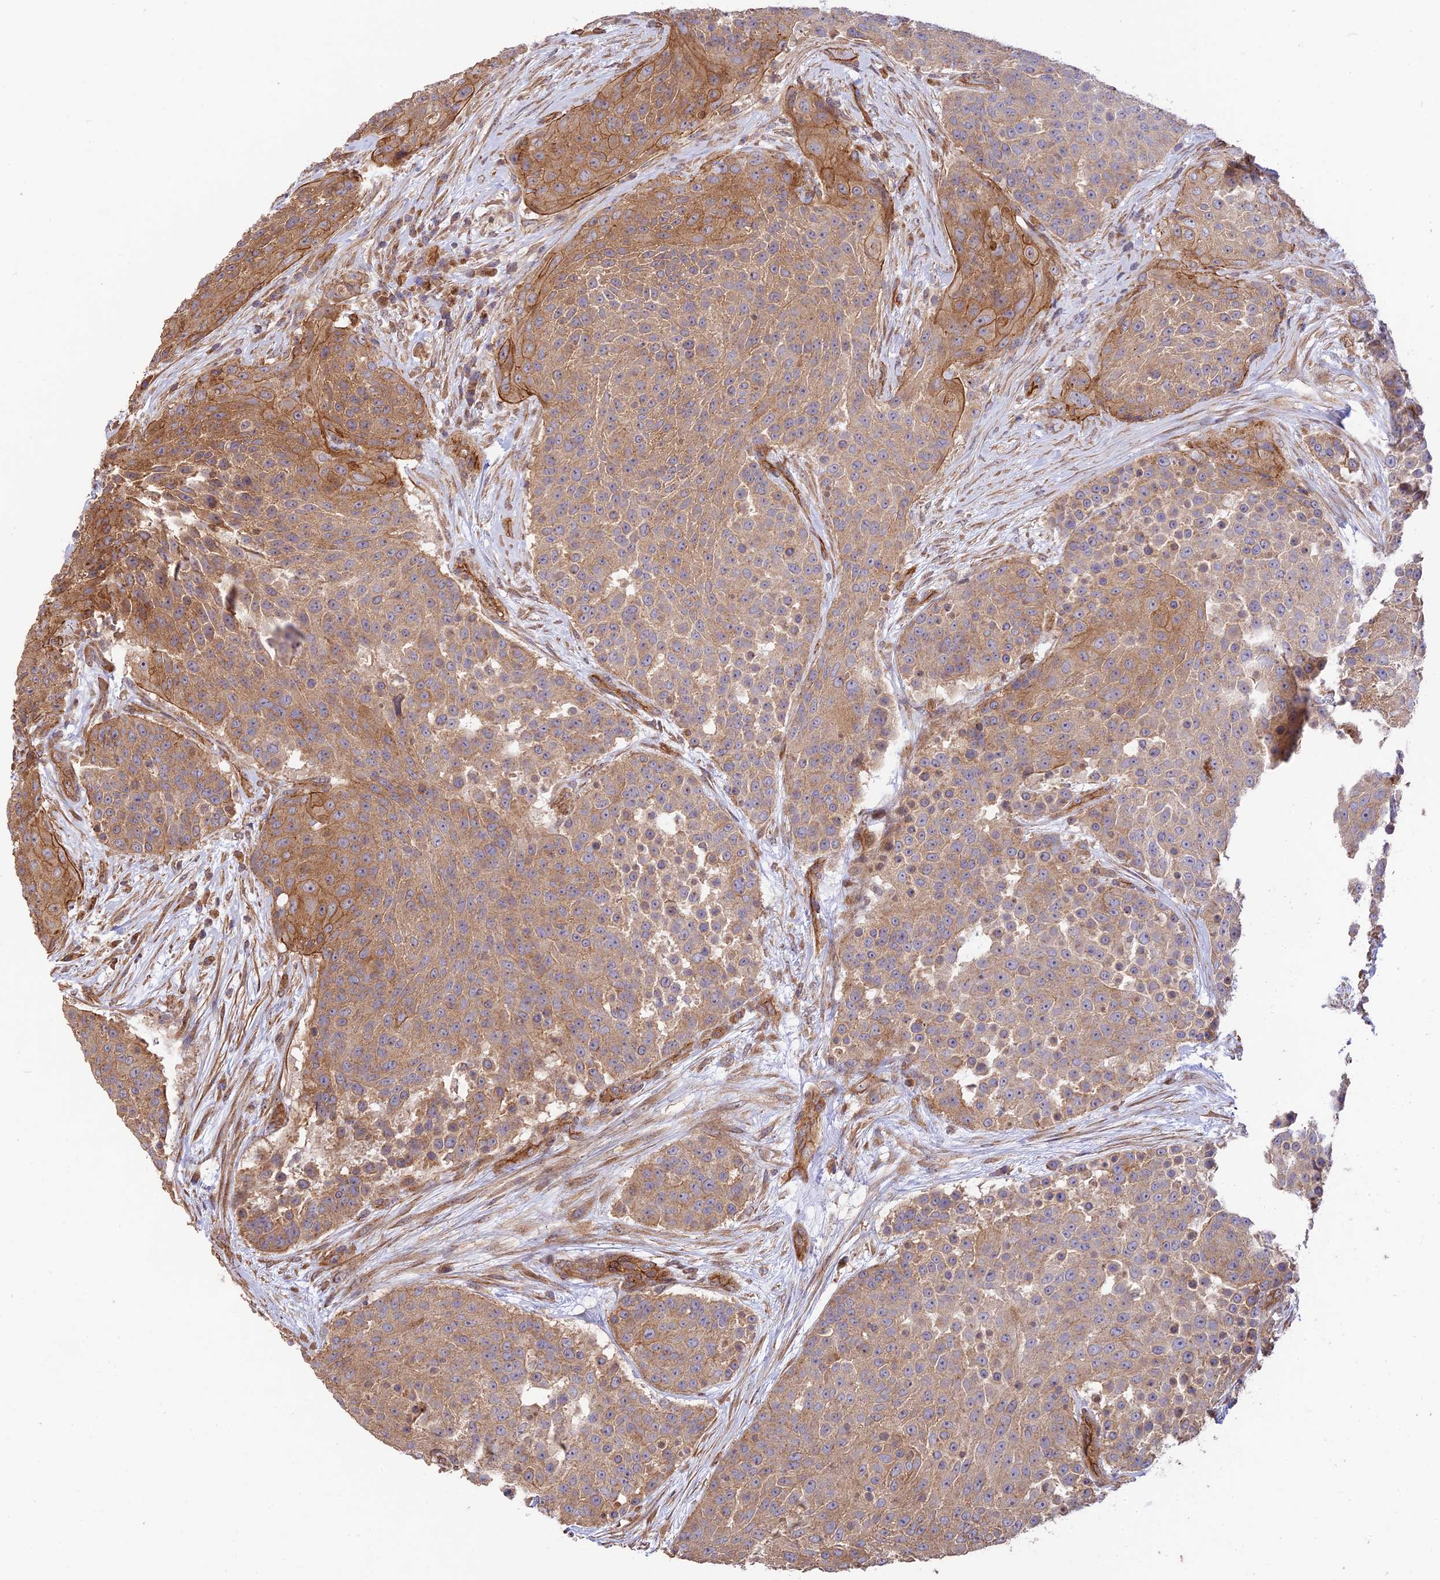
{"staining": {"intensity": "moderate", "quantity": "25%-75%", "location": "cytoplasmic/membranous"}, "tissue": "urothelial cancer", "cell_type": "Tumor cells", "image_type": "cancer", "snomed": [{"axis": "morphology", "description": "Urothelial carcinoma, High grade"}, {"axis": "topography", "description": "Urinary bladder"}], "caption": "Urothelial cancer tissue shows moderate cytoplasmic/membranous staining in about 25%-75% of tumor cells", "gene": "HOMER2", "patient": {"sex": "female", "age": 63}}